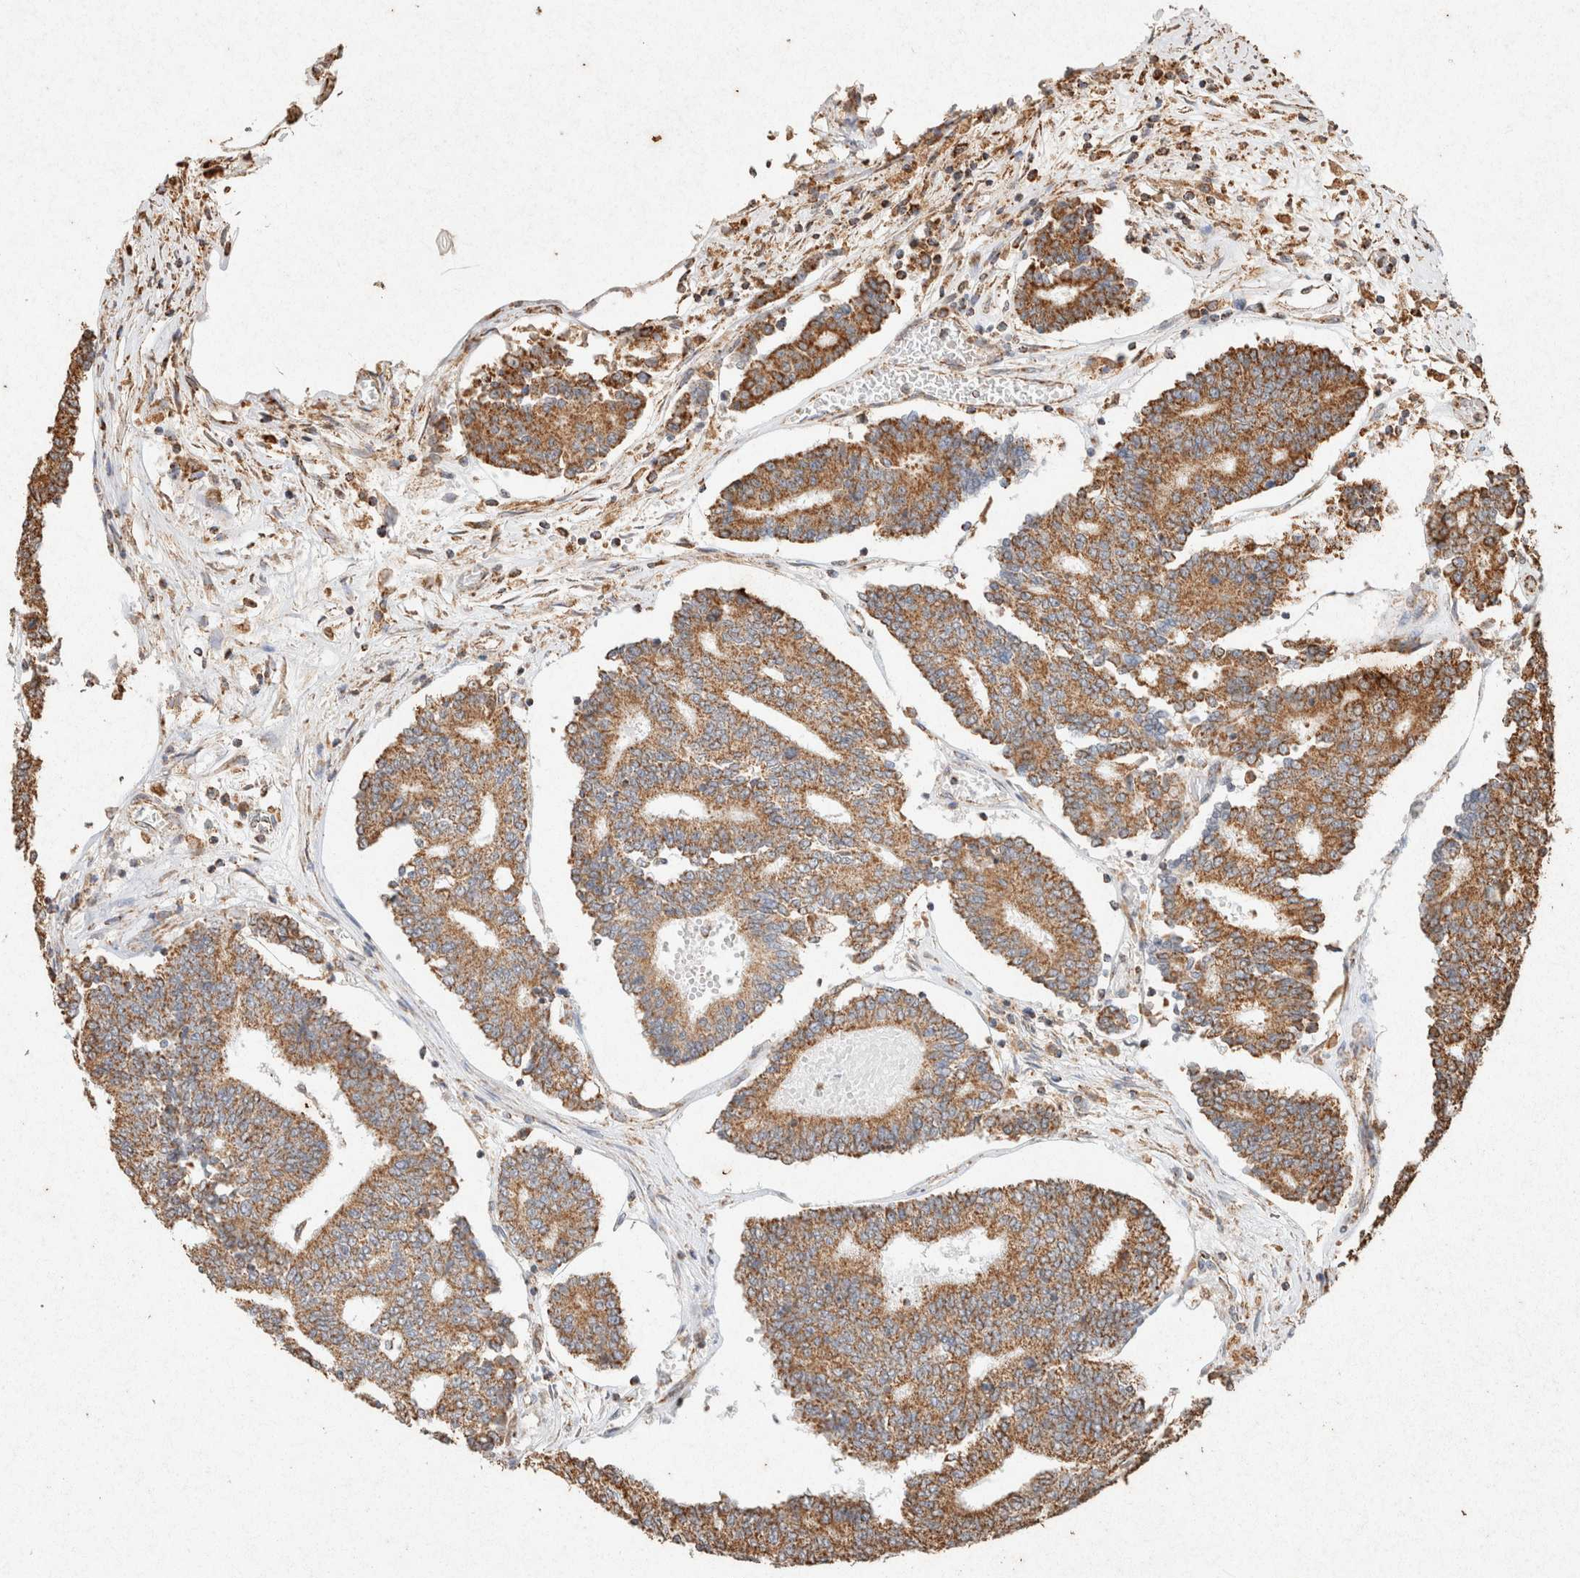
{"staining": {"intensity": "moderate", "quantity": ">75%", "location": "cytoplasmic/membranous"}, "tissue": "prostate cancer", "cell_type": "Tumor cells", "image_type": "cancer", "snomed": [{"axis": "morphology", "description": "Normal tissue, NOS"}, {"axis": "morphology", "description": "Adenocarcinoma, High grade"}, {"axis": "topography", "description": "Prostate"}, {"axis": "topography", "description": "Seminal veicle"}], "caption": "IHC staining of high-grade adenocarcinoma (prostate), which exhibits medium levels of moderate cytoplasmic/membranous expression in about >75% of tumor cells indicating moderate cytoplasmic/membranous protein positivity. The staining was performed using DAB (3,3'-diaminobenzidine) (brown) for protein detection and nuclei were counterstained in hematoxylin (blue).", "gene": "SDC2", "patient": {"sex": "male", "age": 55}}